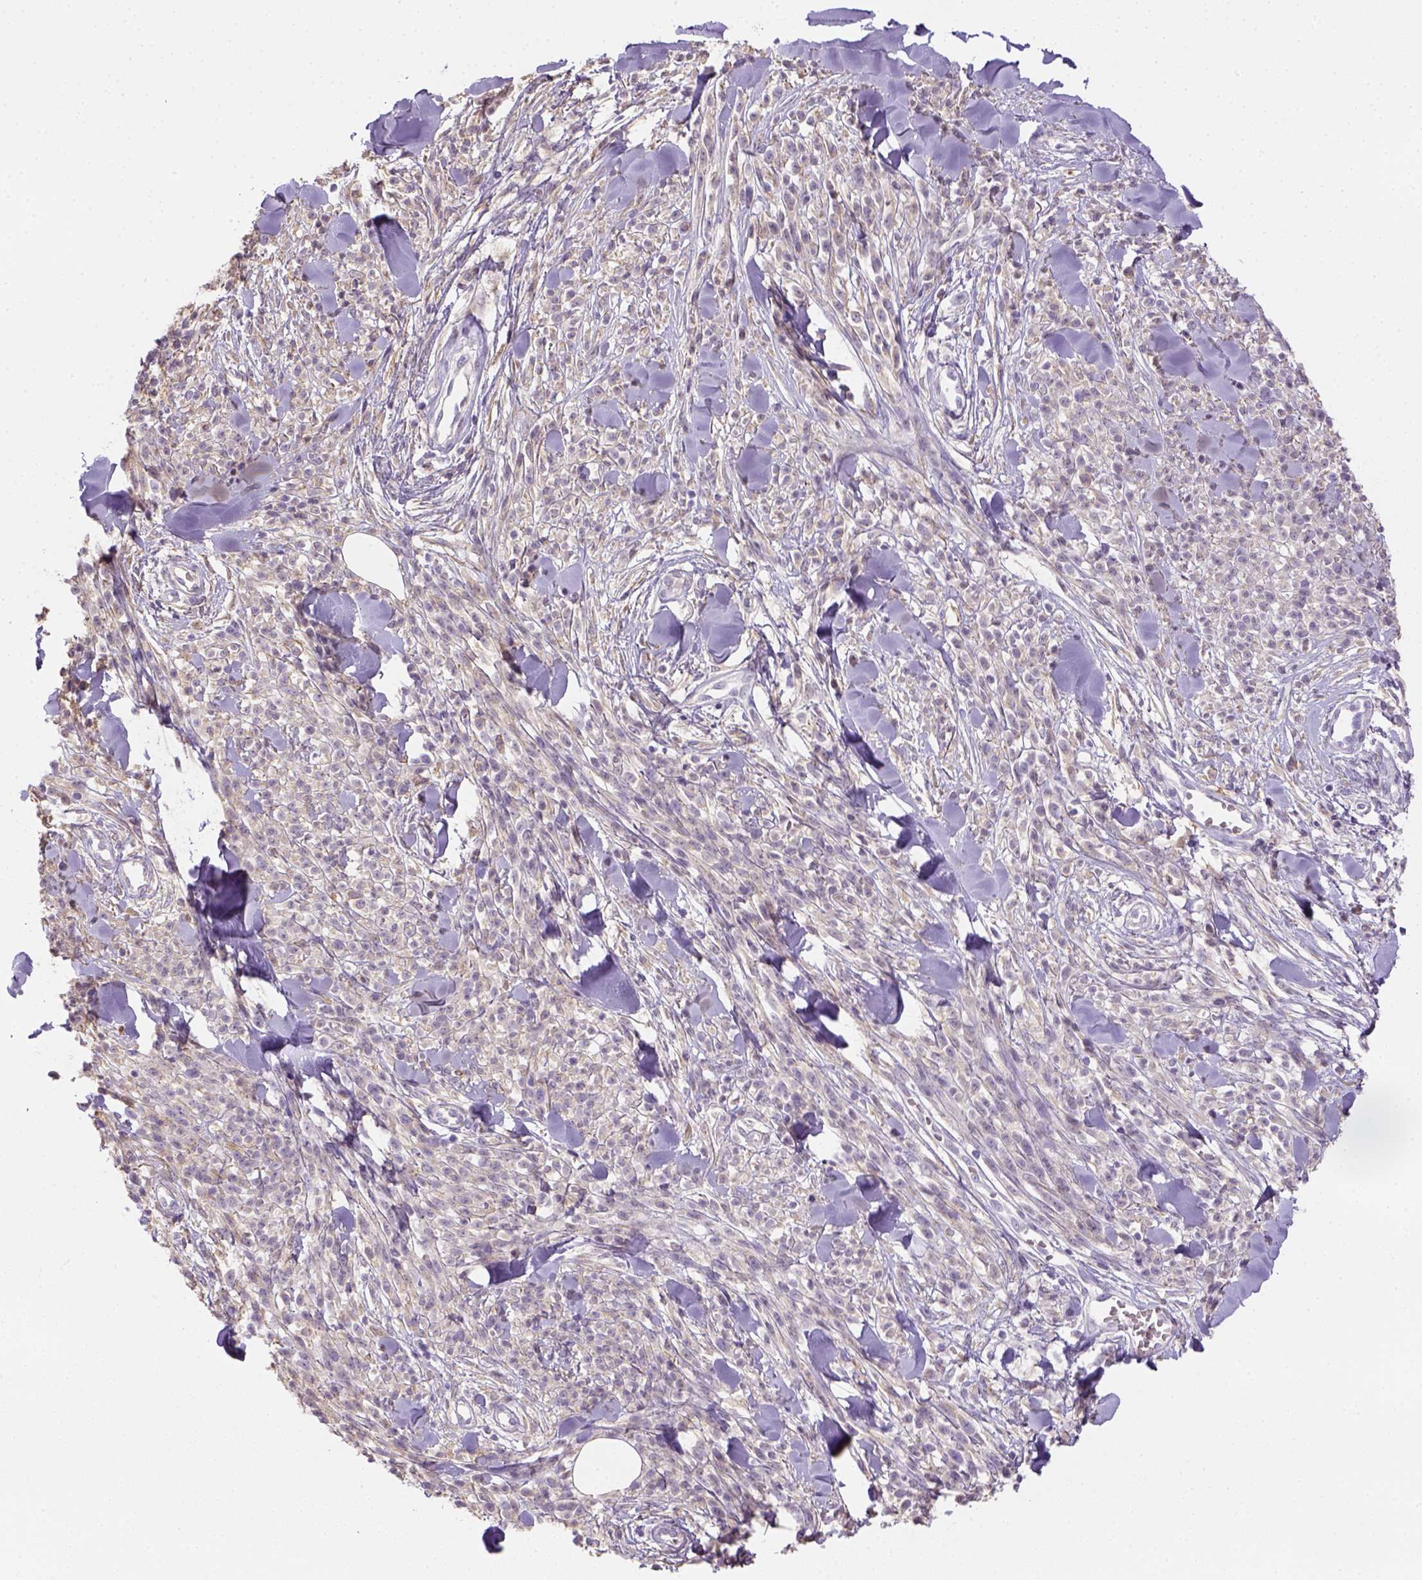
{"staining": {"intensity": "weak", "quantity": ">75%", "location": "cytoplasmic/membranous"}, "tissue": "melanoma", "cell_type": "Tumor cells", "image_type": "cancer", "snomed": [{"axis": "morphology", "description": "Malignant melanoma, NOS"}, {"axis": "topography", "description": "Skin"}, {"axis": "topography", "description": "Skin of trunk"}], "caption": "About >75% of tumor cells in melanoma exhibit weak cytoplasmic/membranous protein positivity as visualized by brown immunohistochemical staining.", "gene": "CACNB1", "patient": {"sex": "male", "age": 74}}